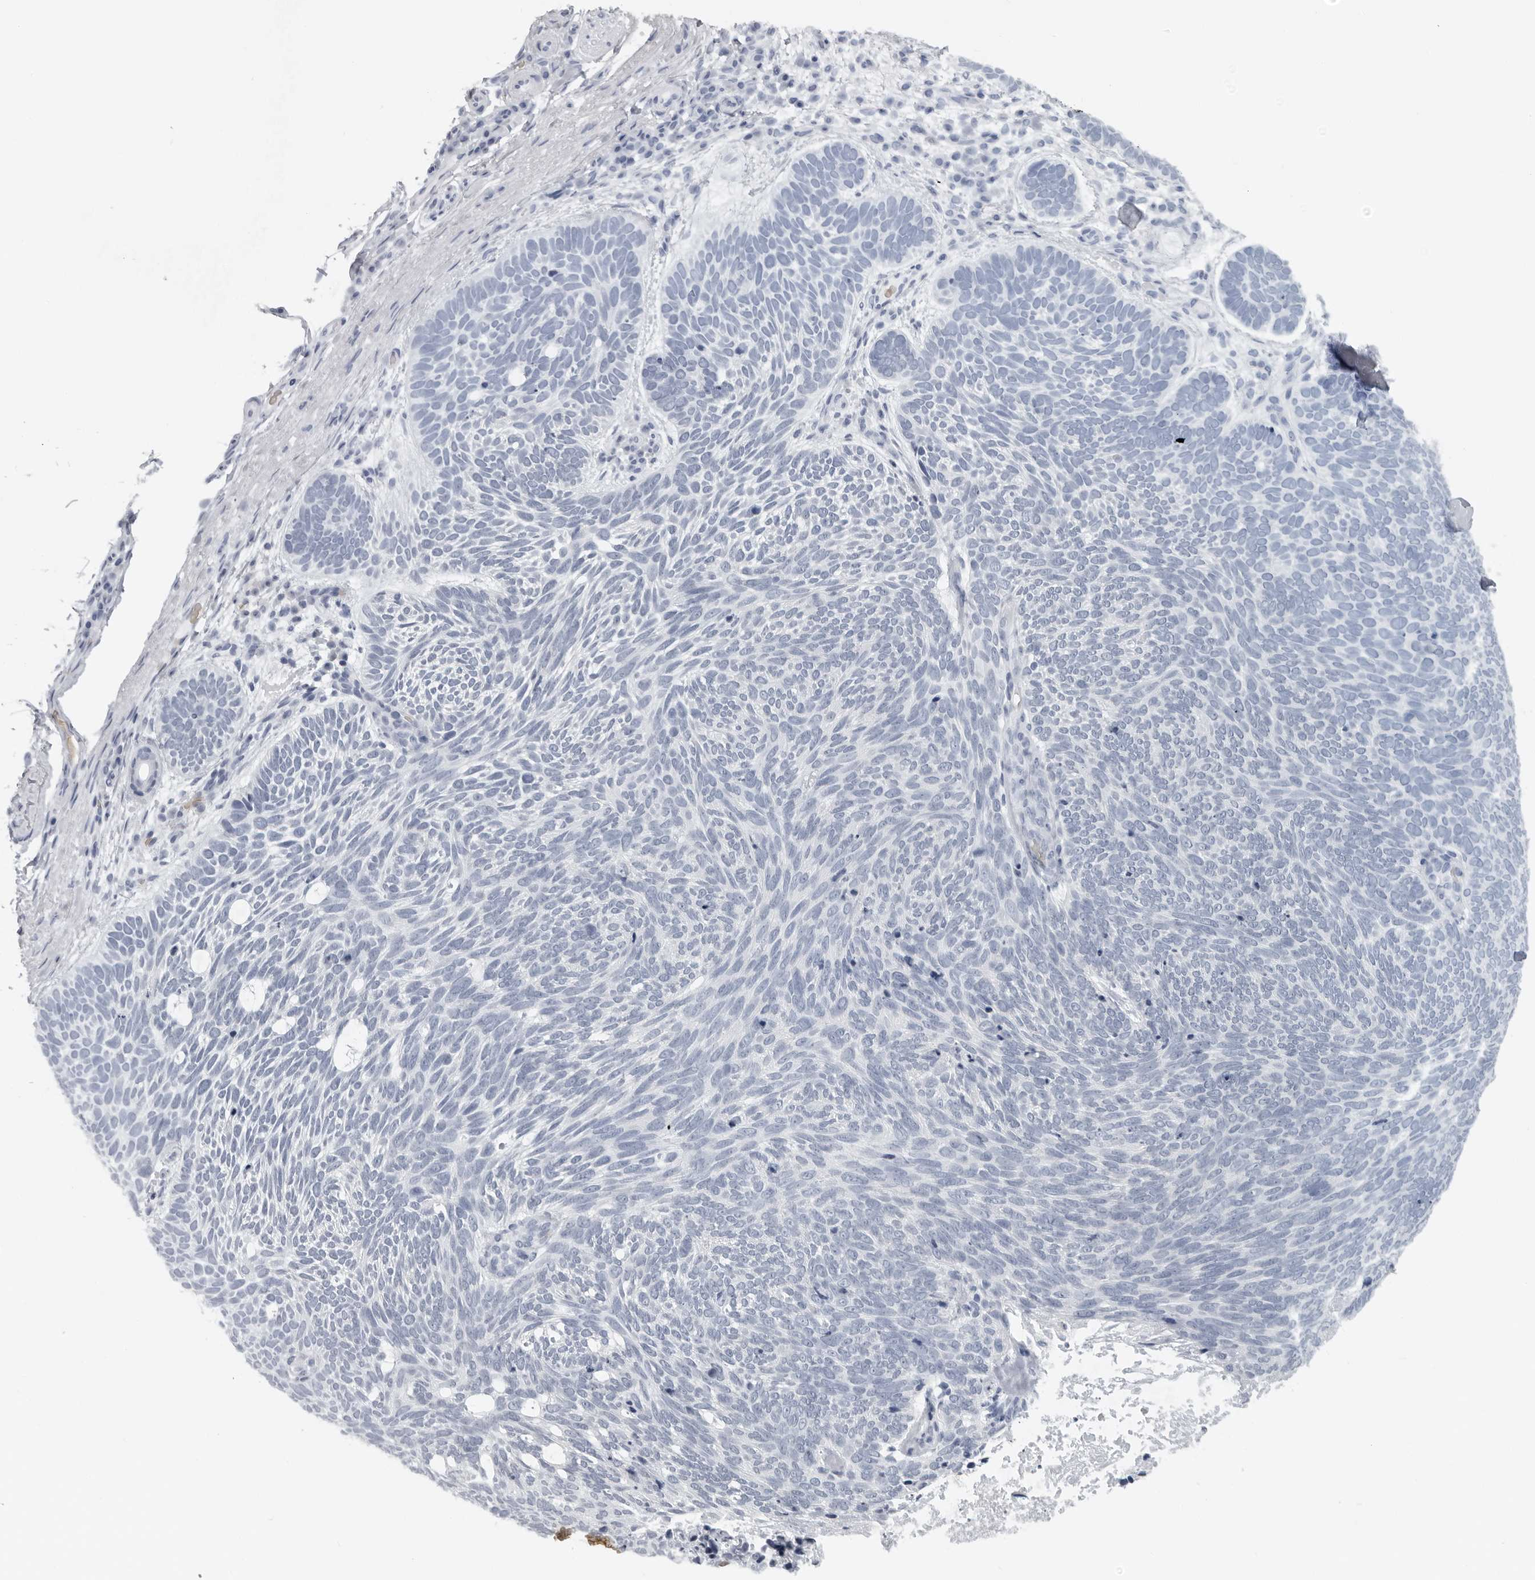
{"staining": {"intensity": "negative", "quantity": "none", "location": "none"}, "tissue": "skin cancer", "cell_type": "Tumor cells", "image_type": "cancer", "snomed": [{"axis": "morphology", "description": "Basal cell carcinoma"}, {"axis": "topography", "description": "Skin"}], "caption": "Protein analysis of skin basal cell carcinoma shows no significant expression in tumor cells. Brightfield microscopy of immunohistochemistry (IHC) stained with DAB (brown) and hematoxylin (blue), captured at high magnification.", "gene": "EPB41", "patient": {"sex": "female", "age": 85}}